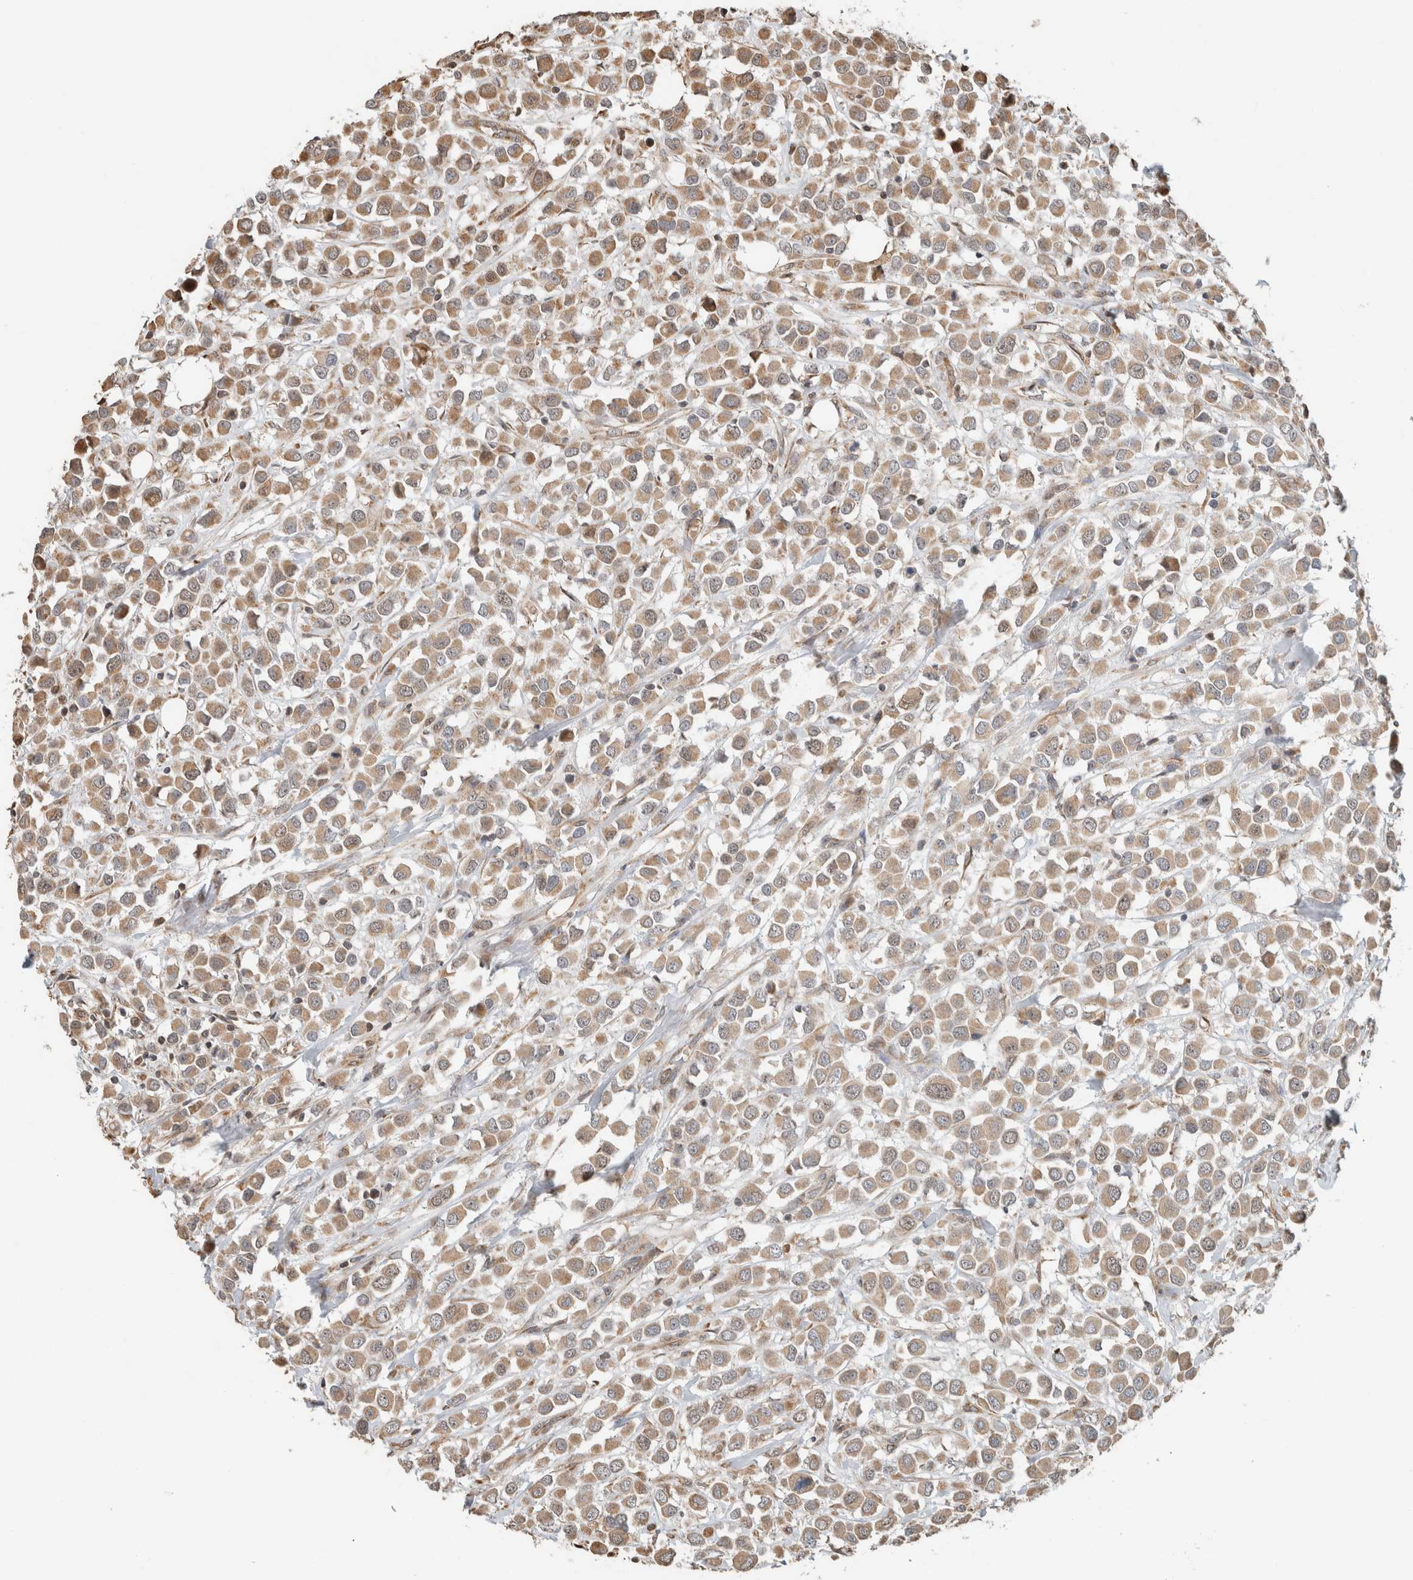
{"staining": {"intensity": "moderate", "quantity": ">75%", "location": "cytoplasmic/membranous"}, "tissue": "breast cancer", "cell_type": "Tumor cells", "image_type": "cancer", "snomed": [{"axis": "morphology", "description": "Duct carcinoma"}, {"axis": "topography", "description": "Breast"}], "caption": "Brown immunohistochemical staining in human breast cancer (intraductal carcinoma) shows moderate cytoplasmic/membranous positivity in approximately >75% of tumor cells.", "gene": "GINS4", "patient": {"sex": "female", "age": 61}}